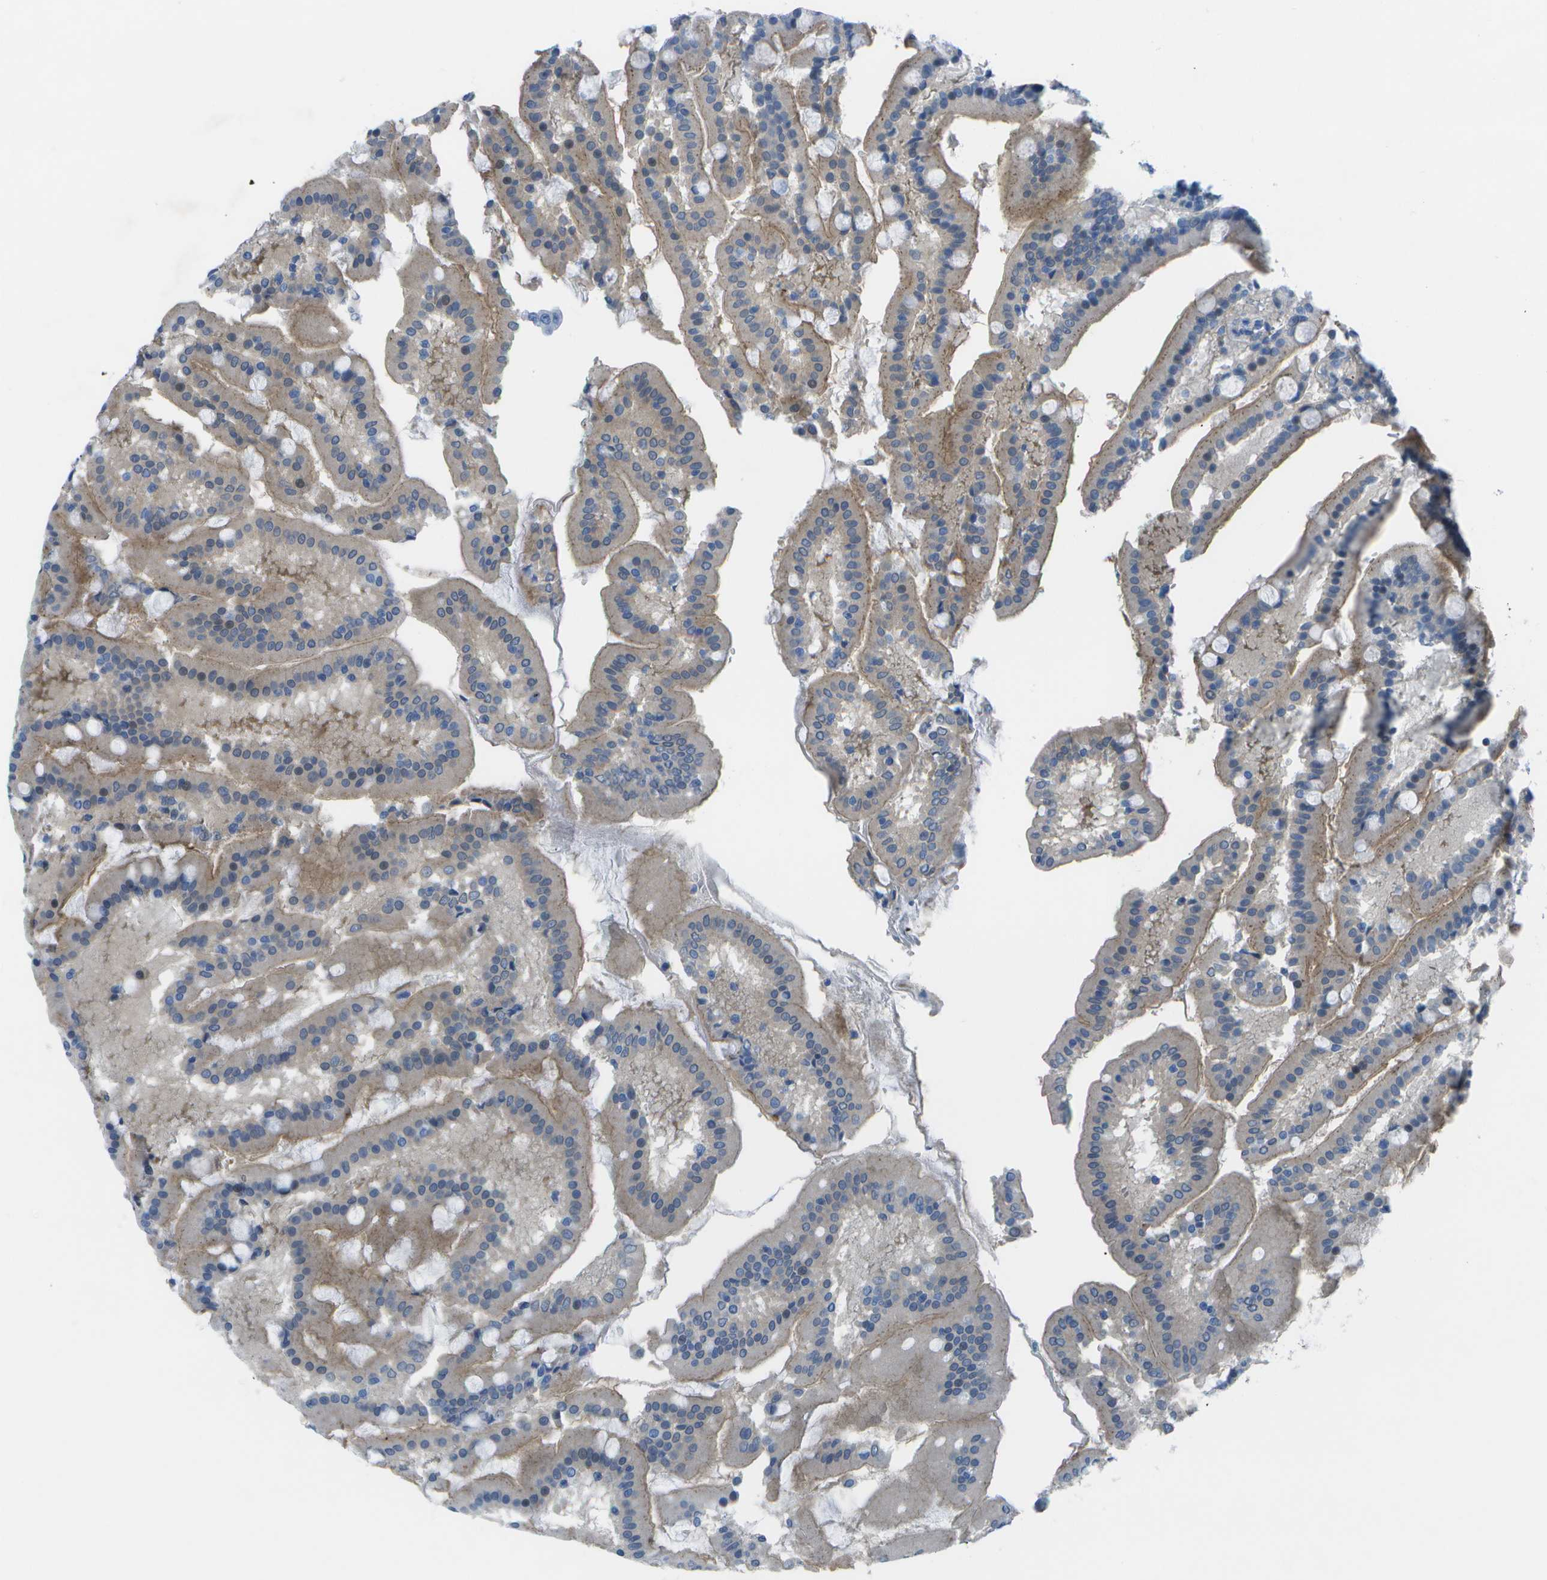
{"staining": {"intensity": "moderate", "quantity": "25%-75%", "location": "cytoplasmic/membranous"}, "tissue": "duodenum", "cell_type": "Glandular cells", "image_type": "normal", "snomed": [{"axis": "morphology", "description": "Normal tissue, NOS"}, {"axis": "topography", "description": "Duodenum"}], "caption": "A high-resolution photomicrograph shows immunohistochemistry staining of benign duodenum, which shows moderate cytoplasmic/membranous expression in about 25%-75% of glandular cells.", "gene": "SORBS3", "patient": {"sex": "male", "age": 50}}